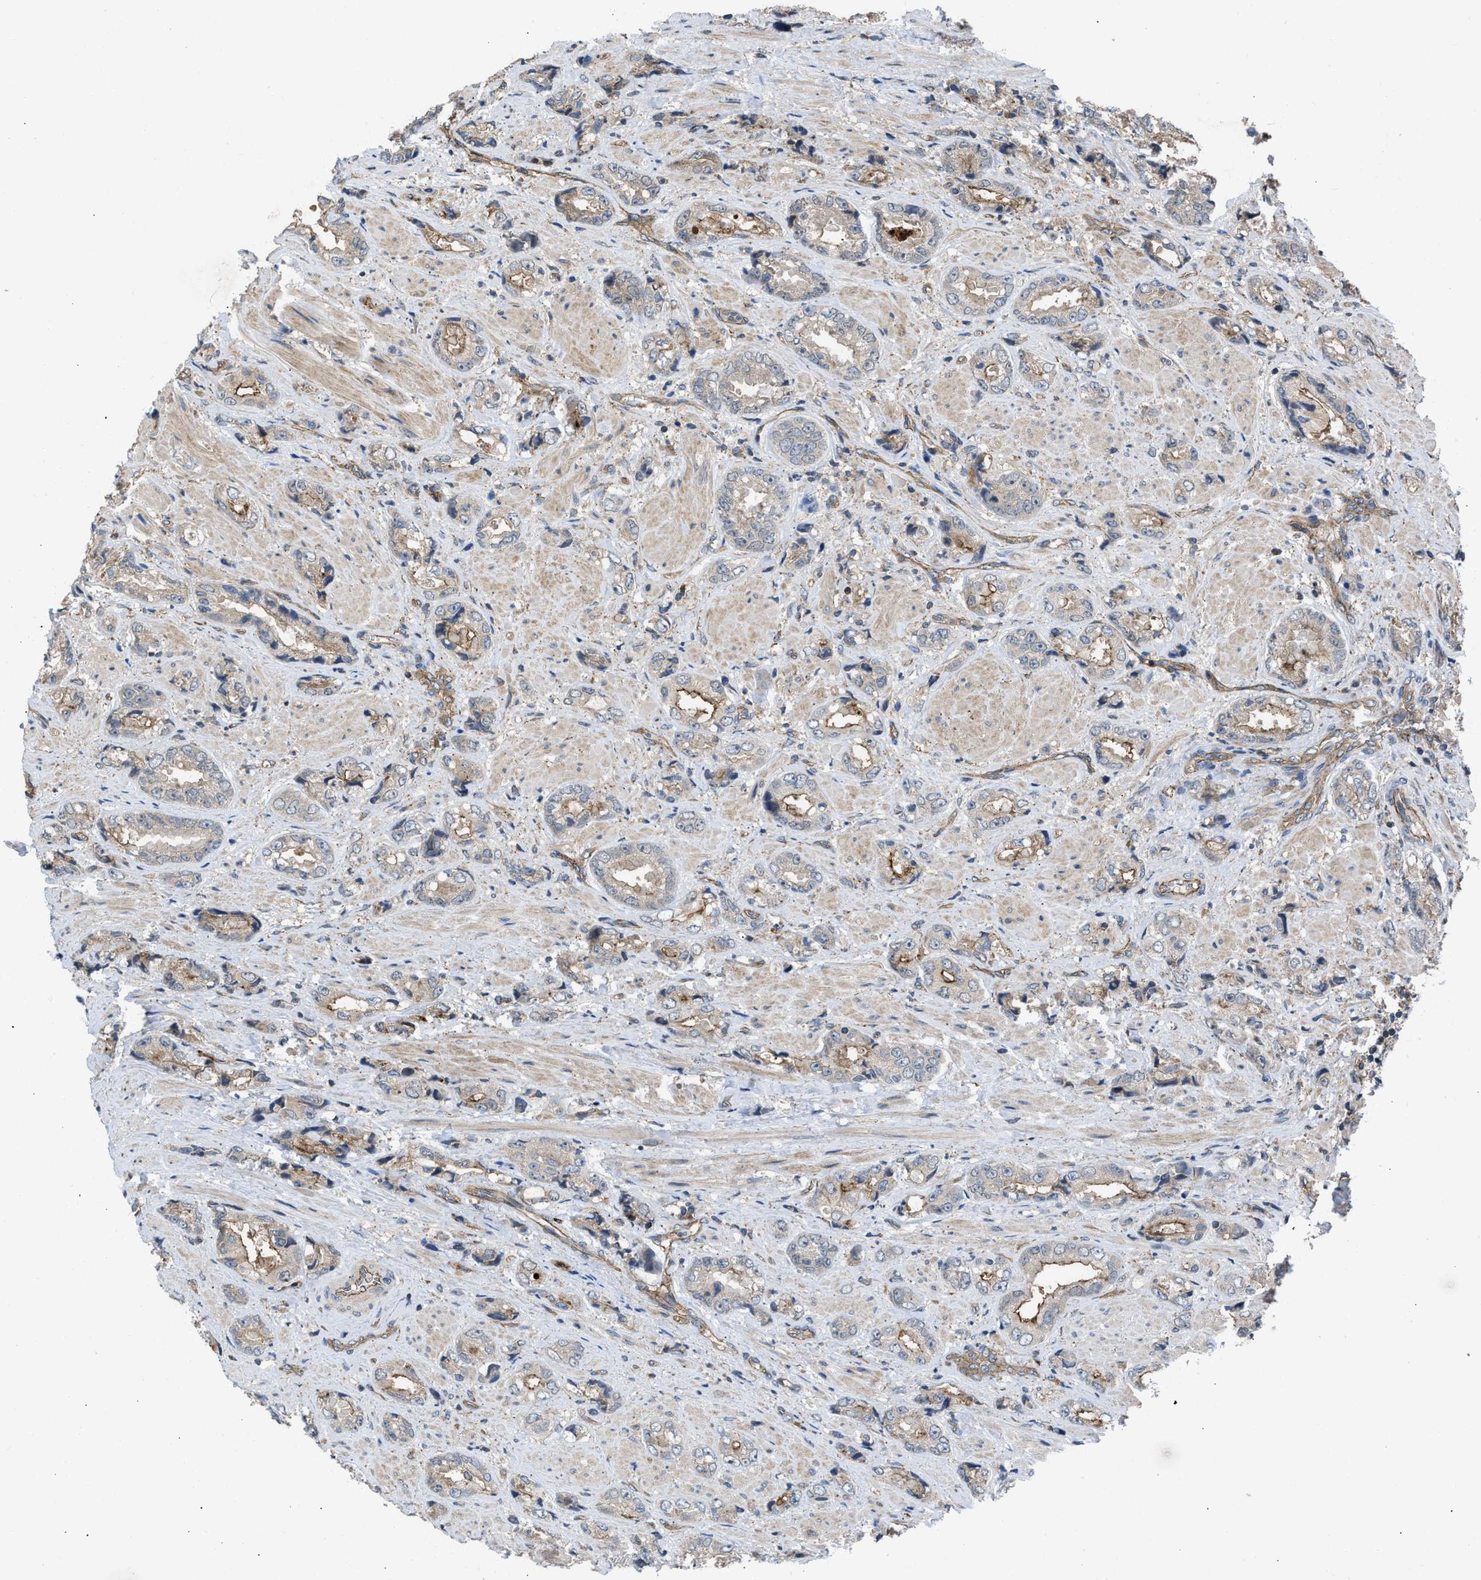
{"staining": {"intensity": "moderate", "quantity": "<25%", "location": "cytoplasmic/membranous"}, "tissue": "prostate cancer", "cell_type": "Tumor cells", "image_type": "cancer", "snomed": [{"axis": "morphology", "description": "Adenocarcinoma, High grade"}, {"axis": "topography", "description": "Prostate"}], "caption": "This histopathology image reveals prostate cancer stained with IHC to label a protein in brown. The cytoplasmic/membranous of tumor cells show moderate positivity for the protein. Nuclei are counter-stained blue.", "gene": "GPATCH2L", "patient": {"sex": "male", "age": 61}}